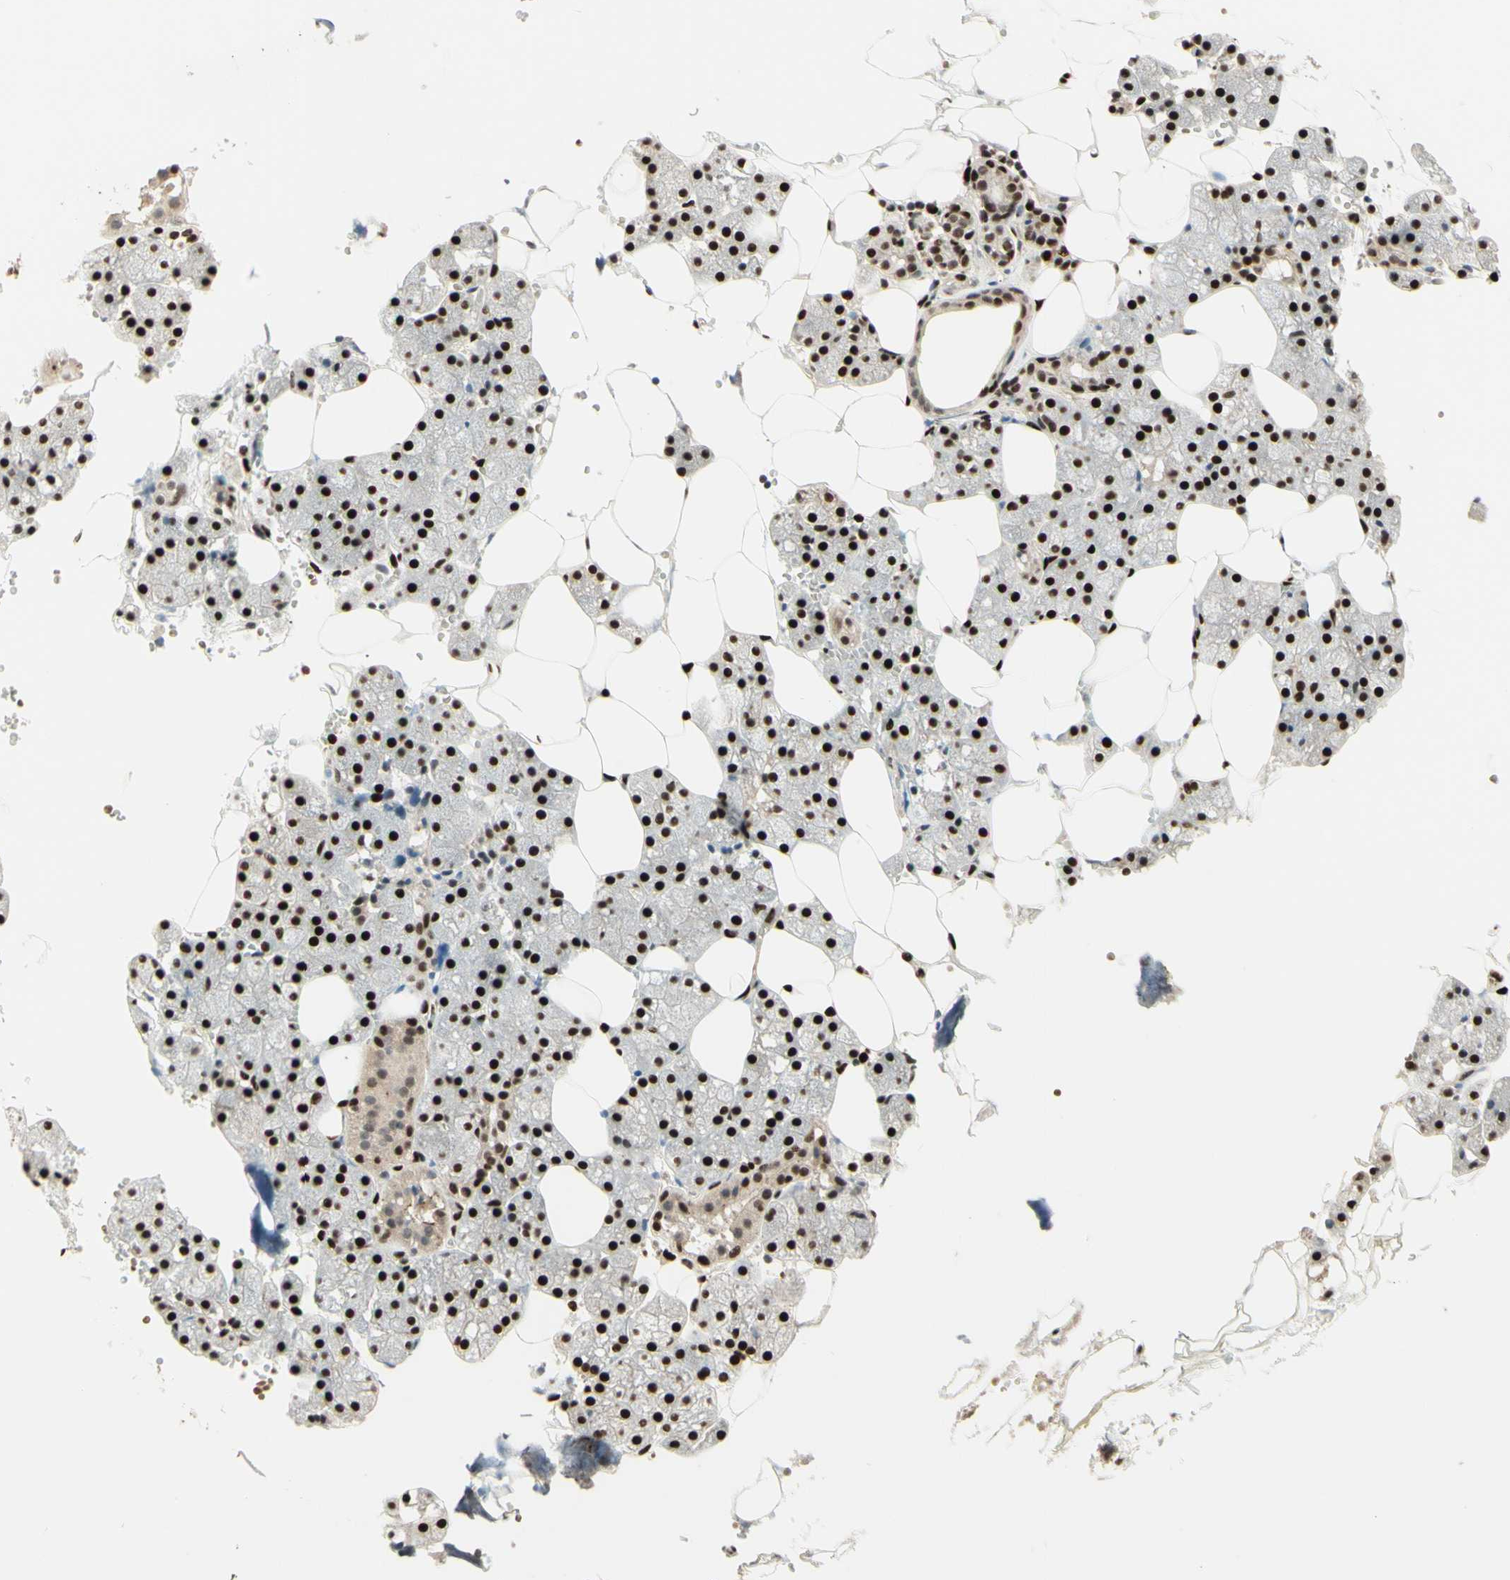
{"staining": {"intensity": "strong", "quantity": ">75%", "location": "cytoplasmic/membranous,nuclear"}, "tissue": "salivary gland", "cell_type": "Glandular cells", "image_type": "normal", "snomed": [{"axis": "morphology", "description": "Normal tissue, NOS"}, {"axis": "topography", "description": "Salivary gland"}], "caption": "Immunohistochemistry of normal salivary gland displays high levels of strong cytoplasmic/membranous,nuclear staining in about >75% of glandular cells.", "gene": "NR3C1", "patient": {"sex": "male", "age": 62}}